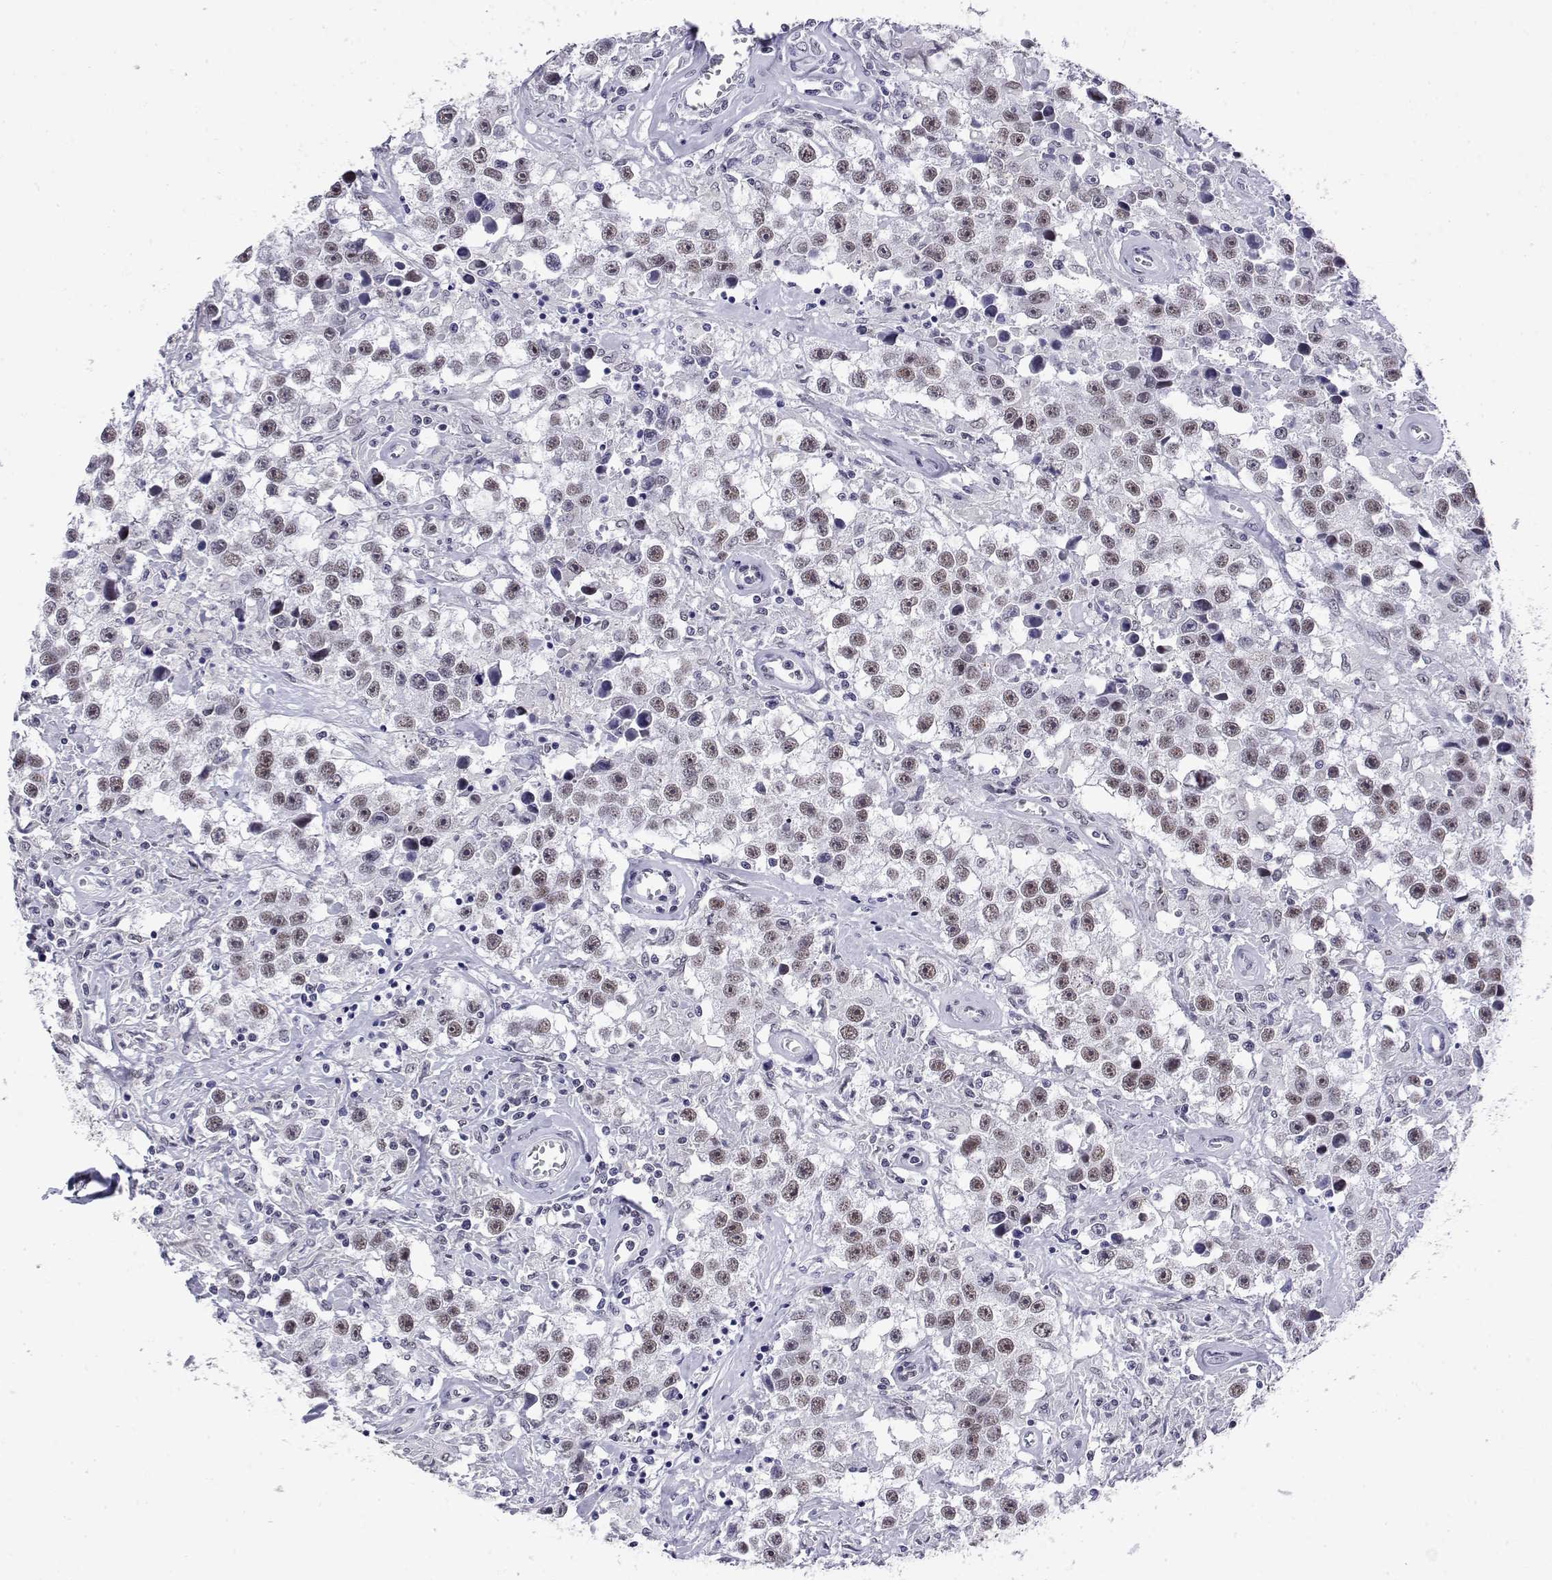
{"staining": {"intensity": "weak", "quantity": "25%-75%", "location": "nuclear"}, "tissue": "testis cancer", "cell_type": "Tumor cells", "image_type": "cancer", "snomed": [{"axis": "morphology", "description": "Seminoma, NOS"}, {"axis": "topography", "description": "Testis"}], "caption": "Protein staining demonstrates weak nuclear positivity in about 25%-75% of tumor cells in testis cancer (seminoma).", "gene": "POLDIP3", "patient": {"sex": "male", "age": 43}}